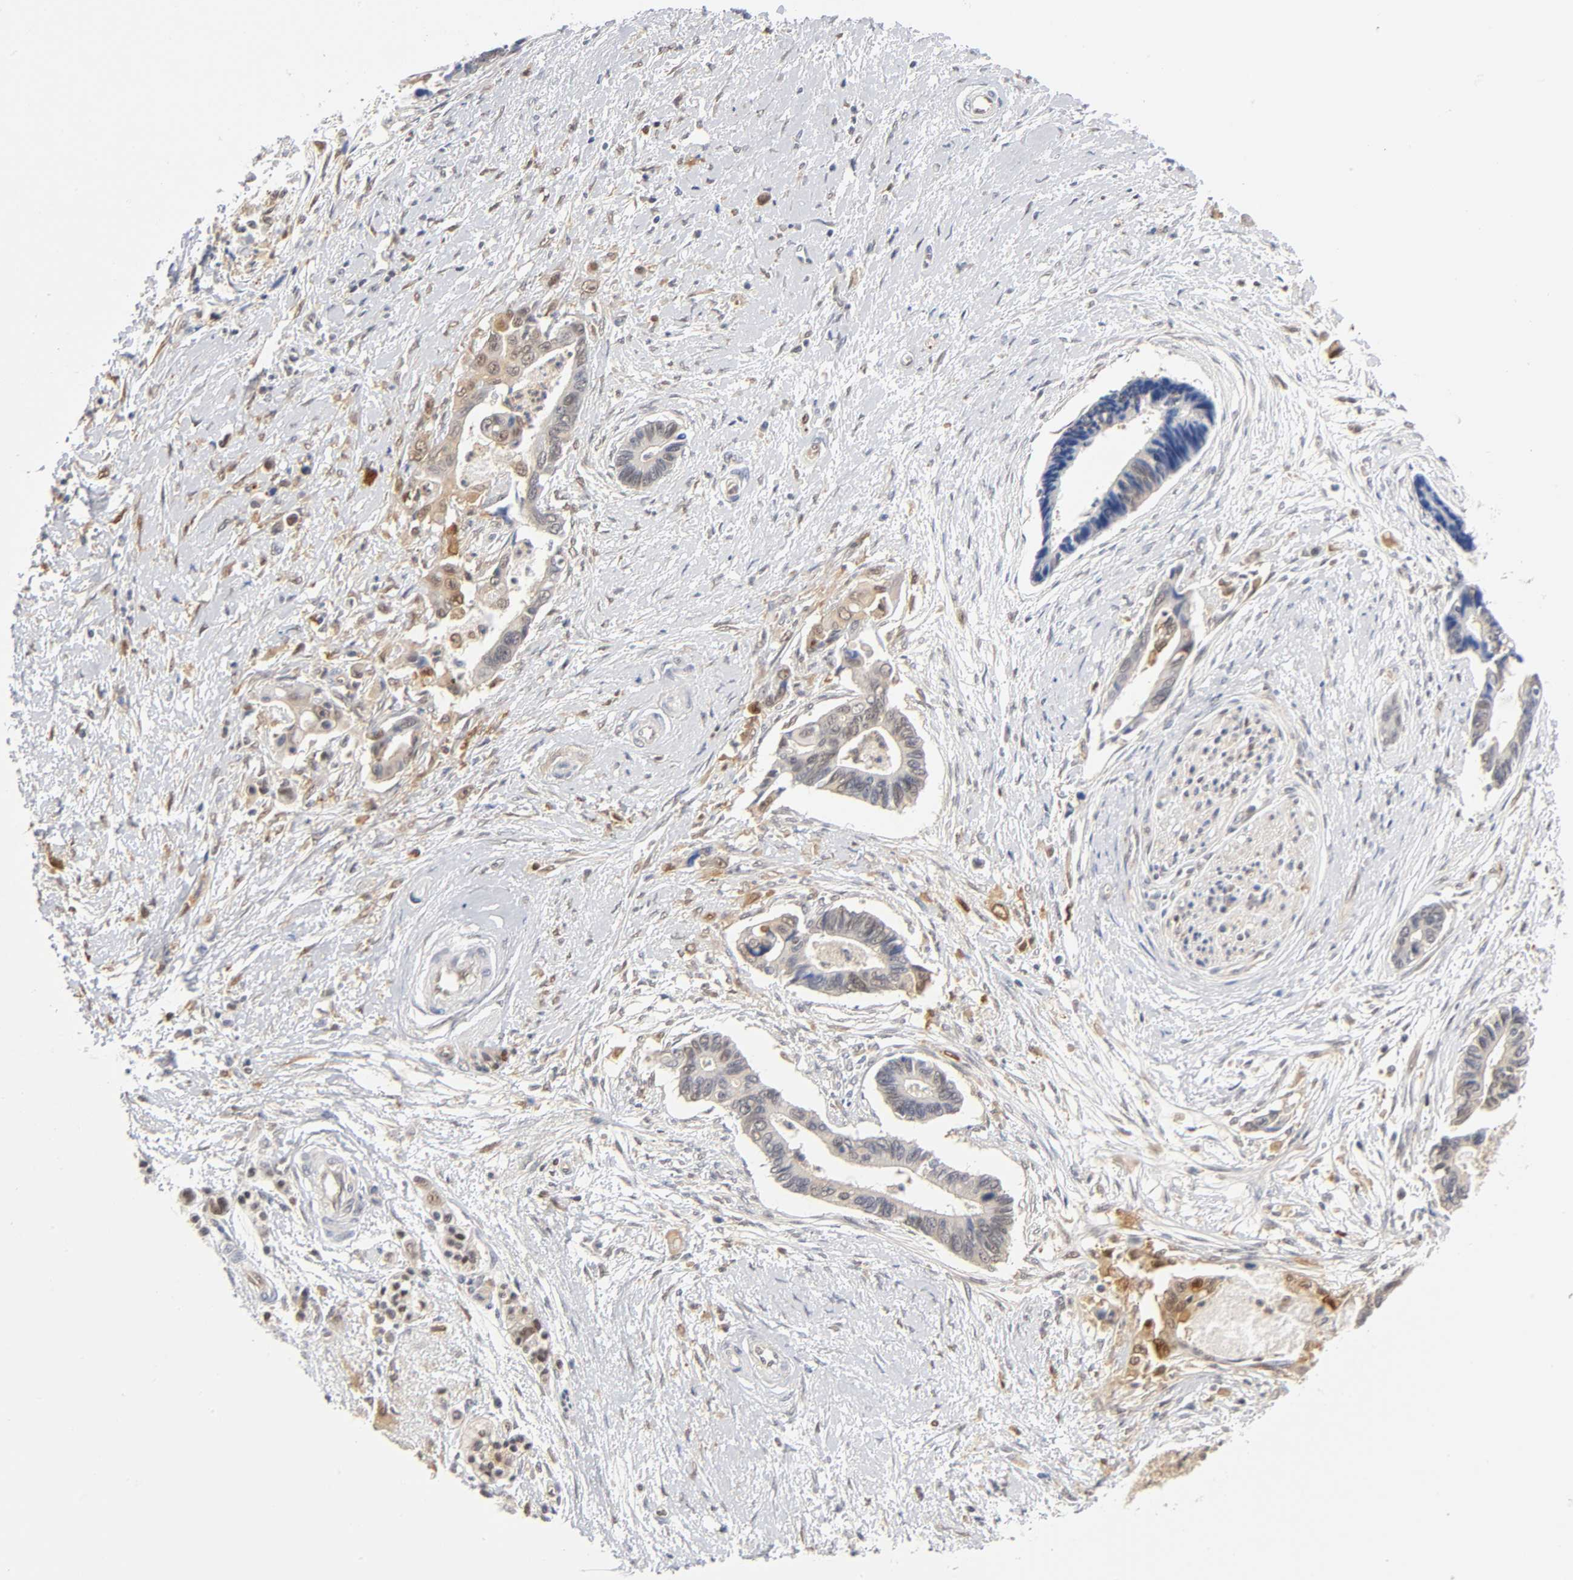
{"staining": {"intensity": "moderate", "quantity": "25%-75%", "location": "cytoplasmic/membranous"}, "tissue": "pancreatic cancer", "cell_type": "Tumor cells", "image_type": "cancer", "snomed": [{"axis": "morphology", "description": "Adenocarcinoma, NOS"}, {"axis": "topography", "description": "Pancreas"}], "caption": "Protein positivity by immunohistochemistry (IHC) shows moderate cytoplasmic/membranous expression in about 25%-75% of tumor cells in pancreatic cancer.", "gene": "DFFB", "patient": {"sex": "female", "age": 70}}